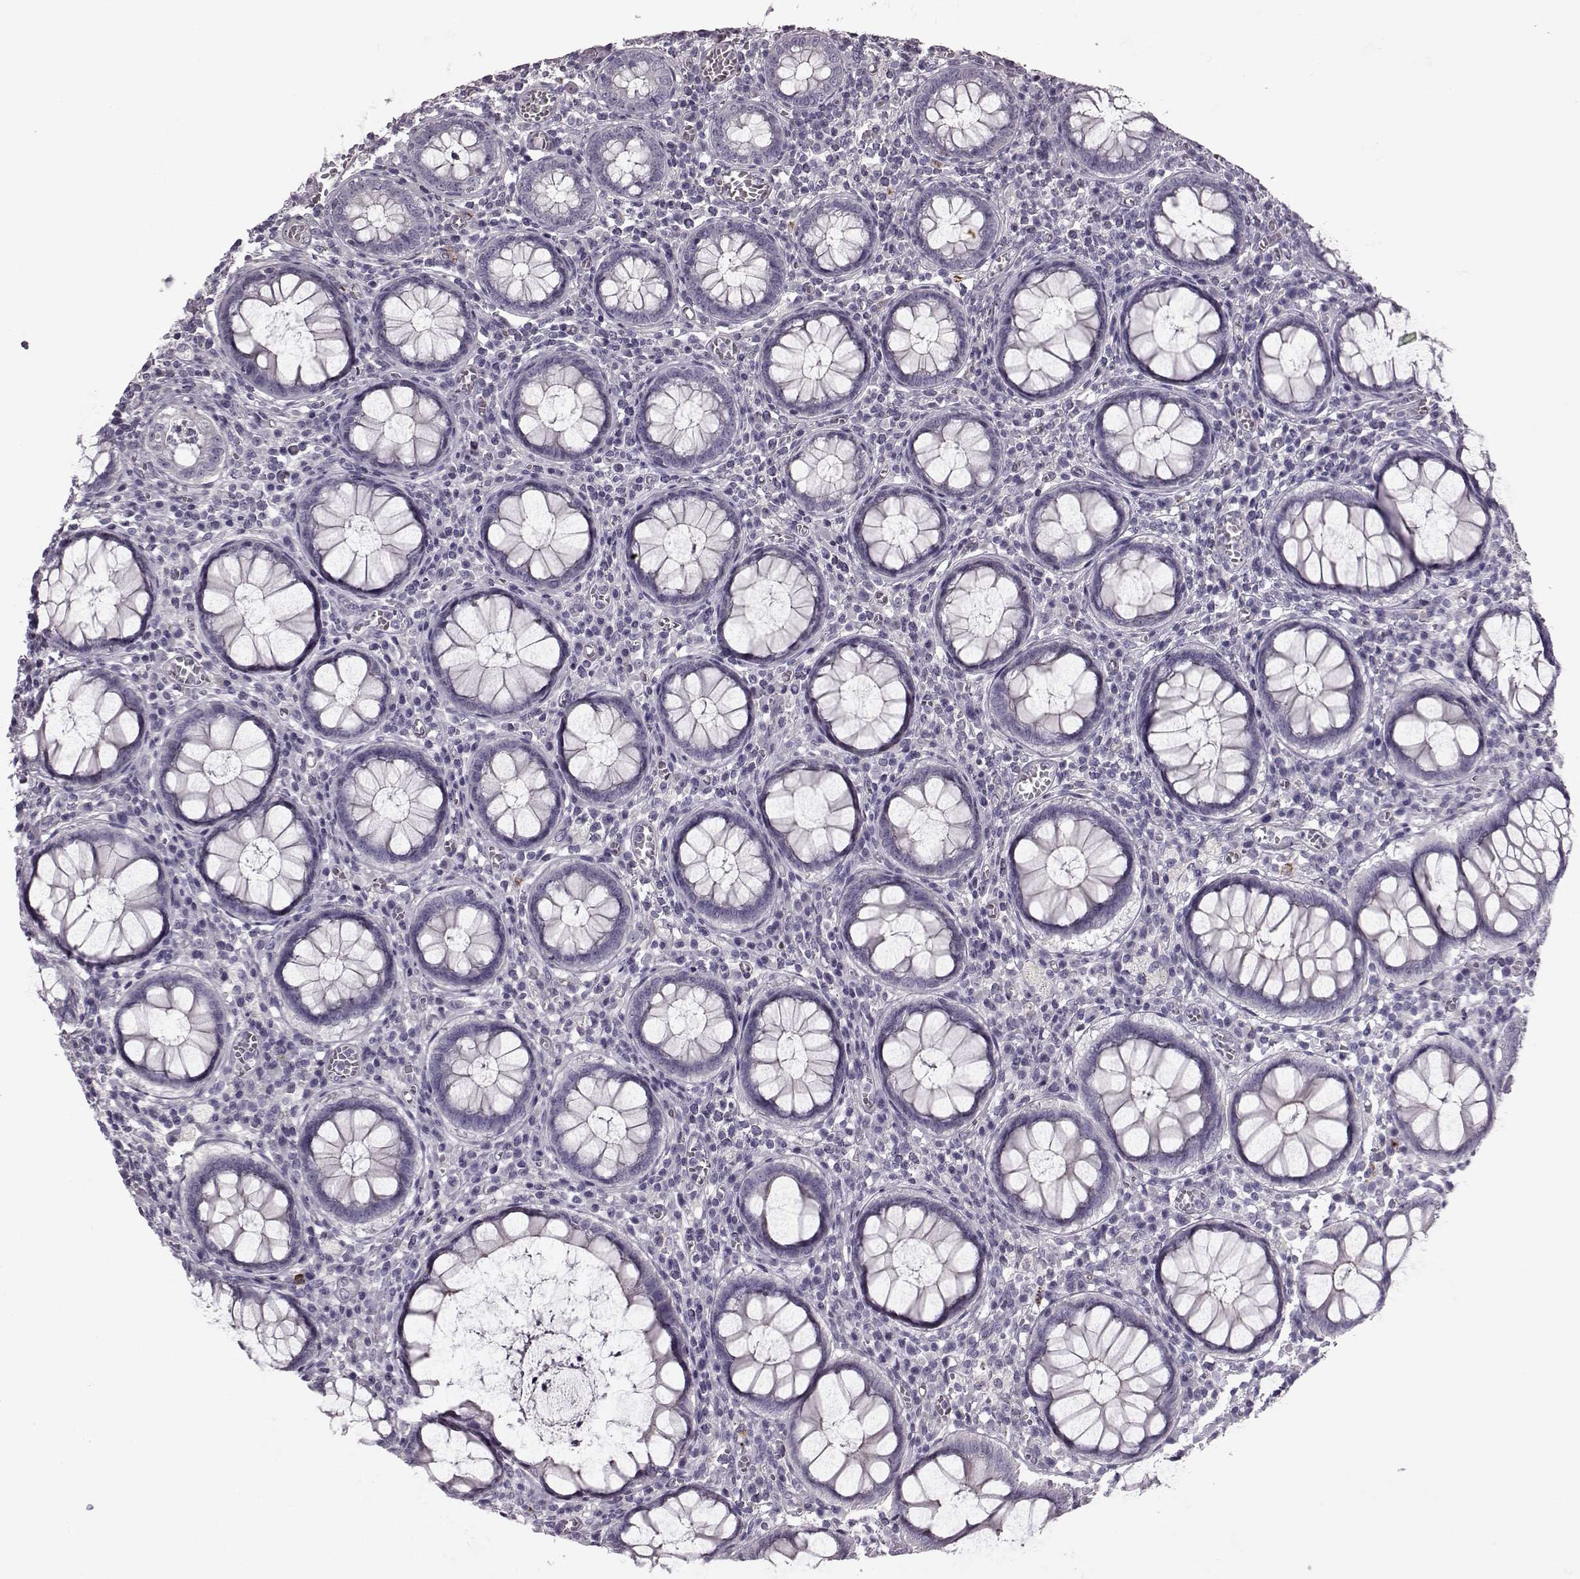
{"staining": {"intensity": "negative", "quantity": "none", "location": "none"}, "tissue": "colorectal cancer", "cell_type": "Tumor cells", "image_type": "cancer", "snomed": [{"axis": "morphology", "description": "Normal tissue, NOS"}, {"axis": "morphology", "description": "Adenocarcinoma, NOS"}, {"axis": "topography", "description": "Colon"}], "caption": "Protein analysis of adenocarcinoma (colorectal) displays no significant staining in tumor cells. The staining is performed using DAB (3,3'-diaminobenzidine) brown chromogen with nuclei counter-stained in using hematoxylin.", "gene": "SNTG1", "patient": {"sex": "male", "age": 65}}